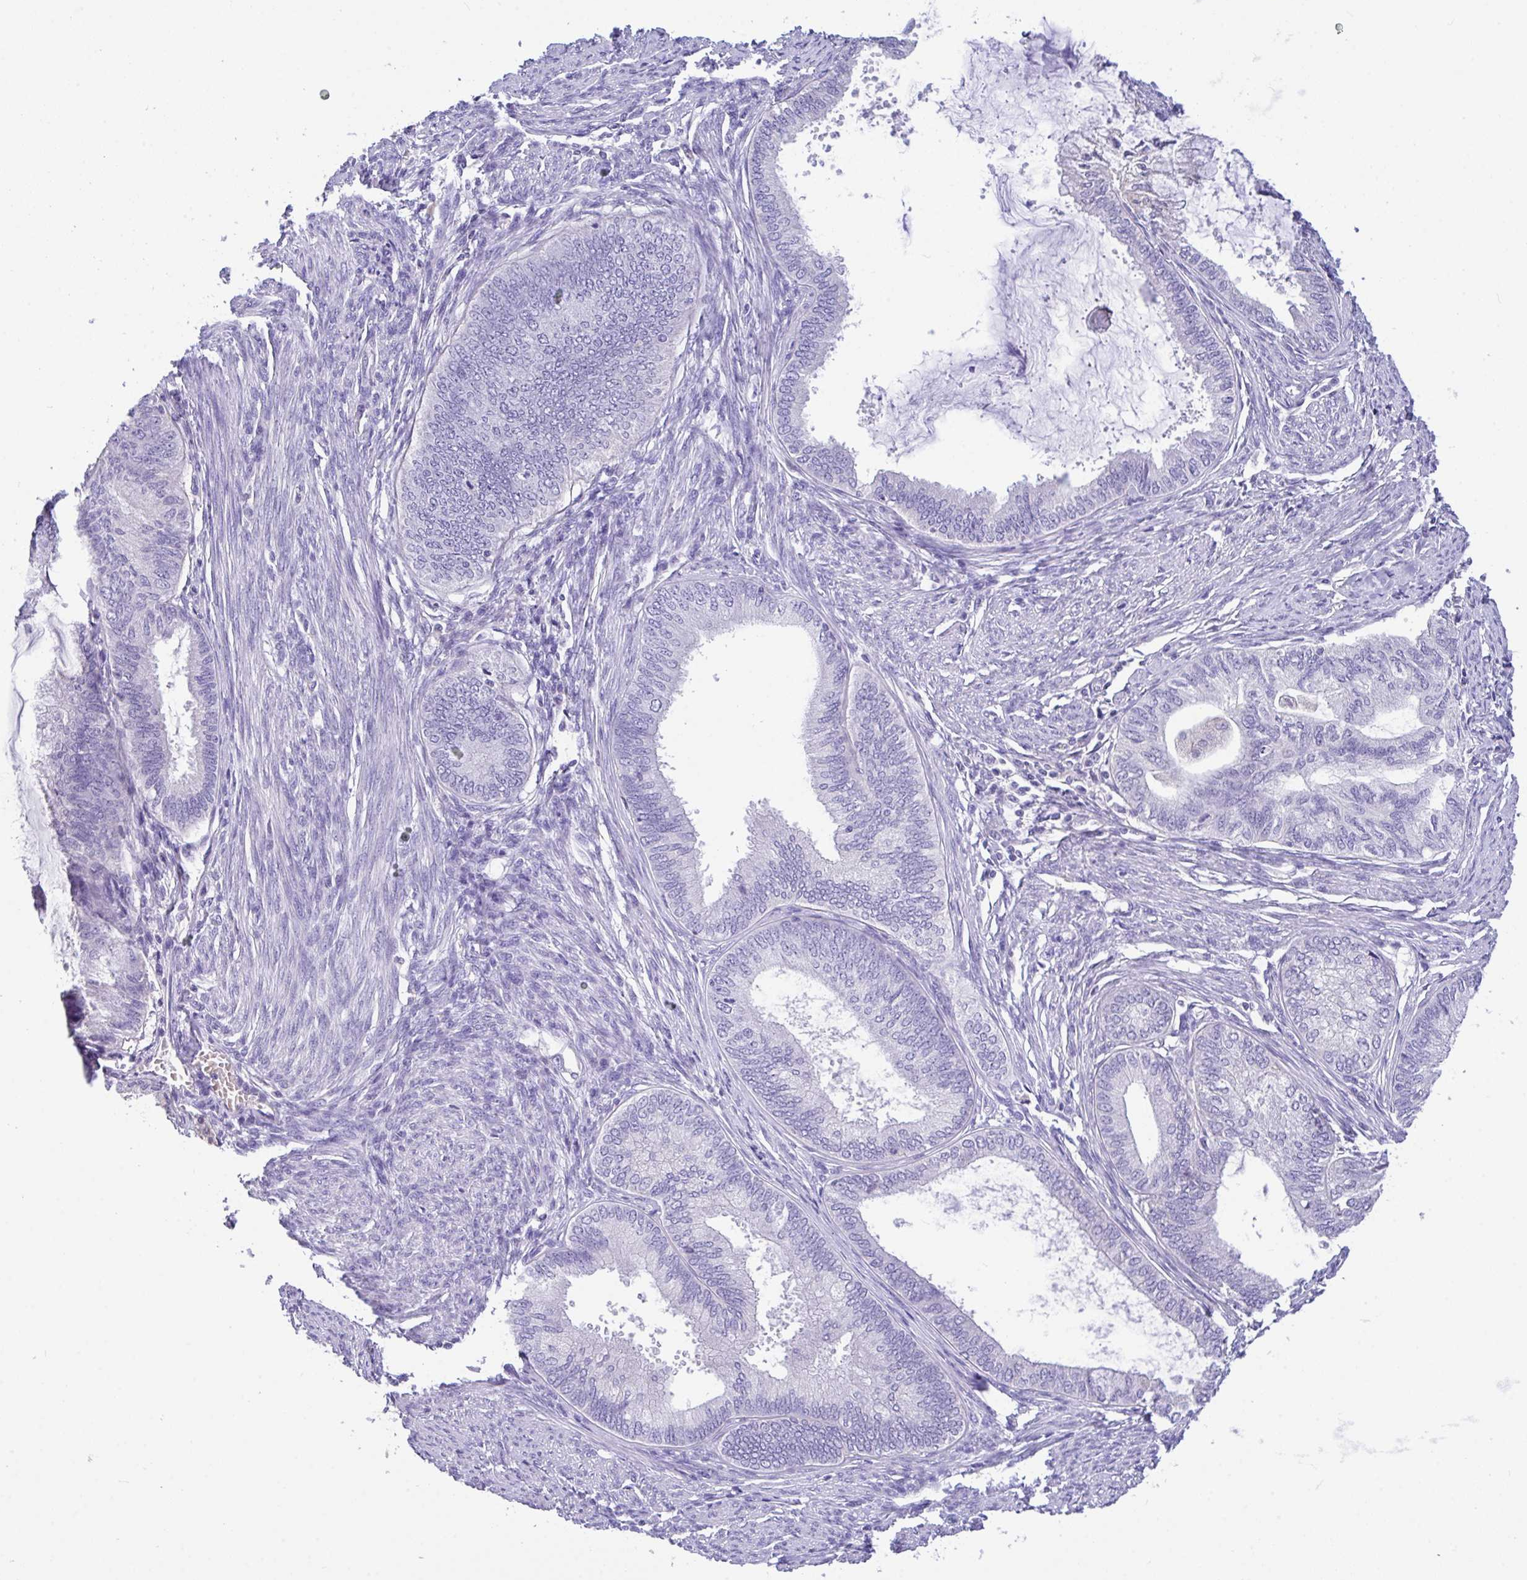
{"staining": {"intensity": "negative", "quantity": "none", "location": "none"}, "tissue": "endometrial cancer", "cell_type": "Tumor cells", "image_type": "cancer", "snomed": [{"axis": "morphology", "description": "Adenocarcinoma, NOS"}, {"axis": "topography", "description": "Endometrium"}], "caption": "Immunohistochemical staining of human endometrial adenocarcinoma exhibits no significant expression in tumor cells.", "gene": "CA10", "patient": {"sex": "female", "age": 86}}